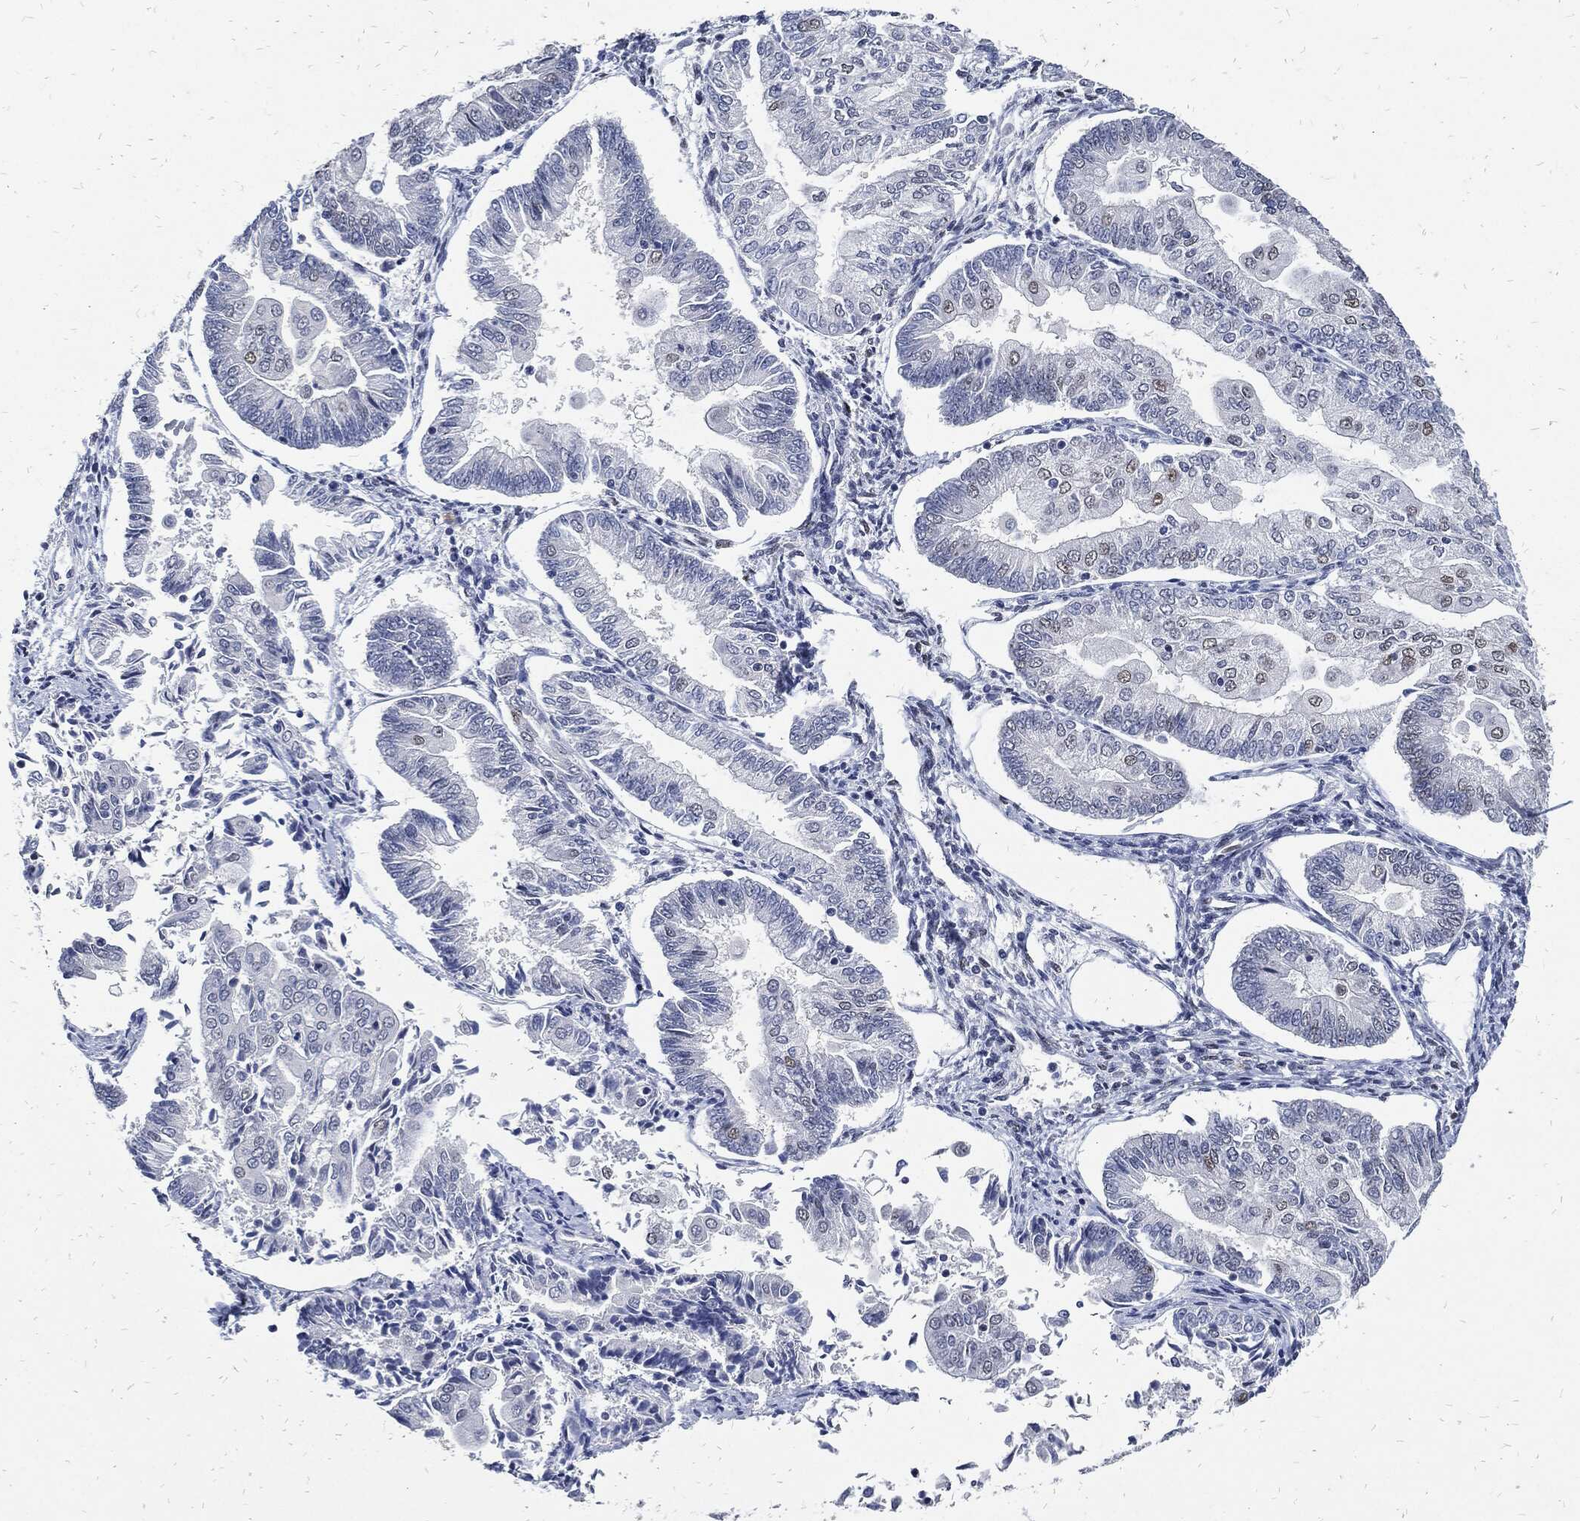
{"staining": {"intensity": "moderate", "quantity": "<25%", "location": "nuclear"}, "tissue": "endometrial cancer", "cell_type": "Tumor cells", "image_type": "cancer", "snomed": [{"axis": "morphology", "description": "Adenocarcinoma, NOS"}, {"axis": "topography", "description": "Endometrium"}], "caption": "Protein expression analysis of adenocarcinoma (endometrial) shows moderate nuclear positivity in approximately <25% of tumor cells.", "gene": "JUN", "patient": {"sex": "female", "age": 56}}